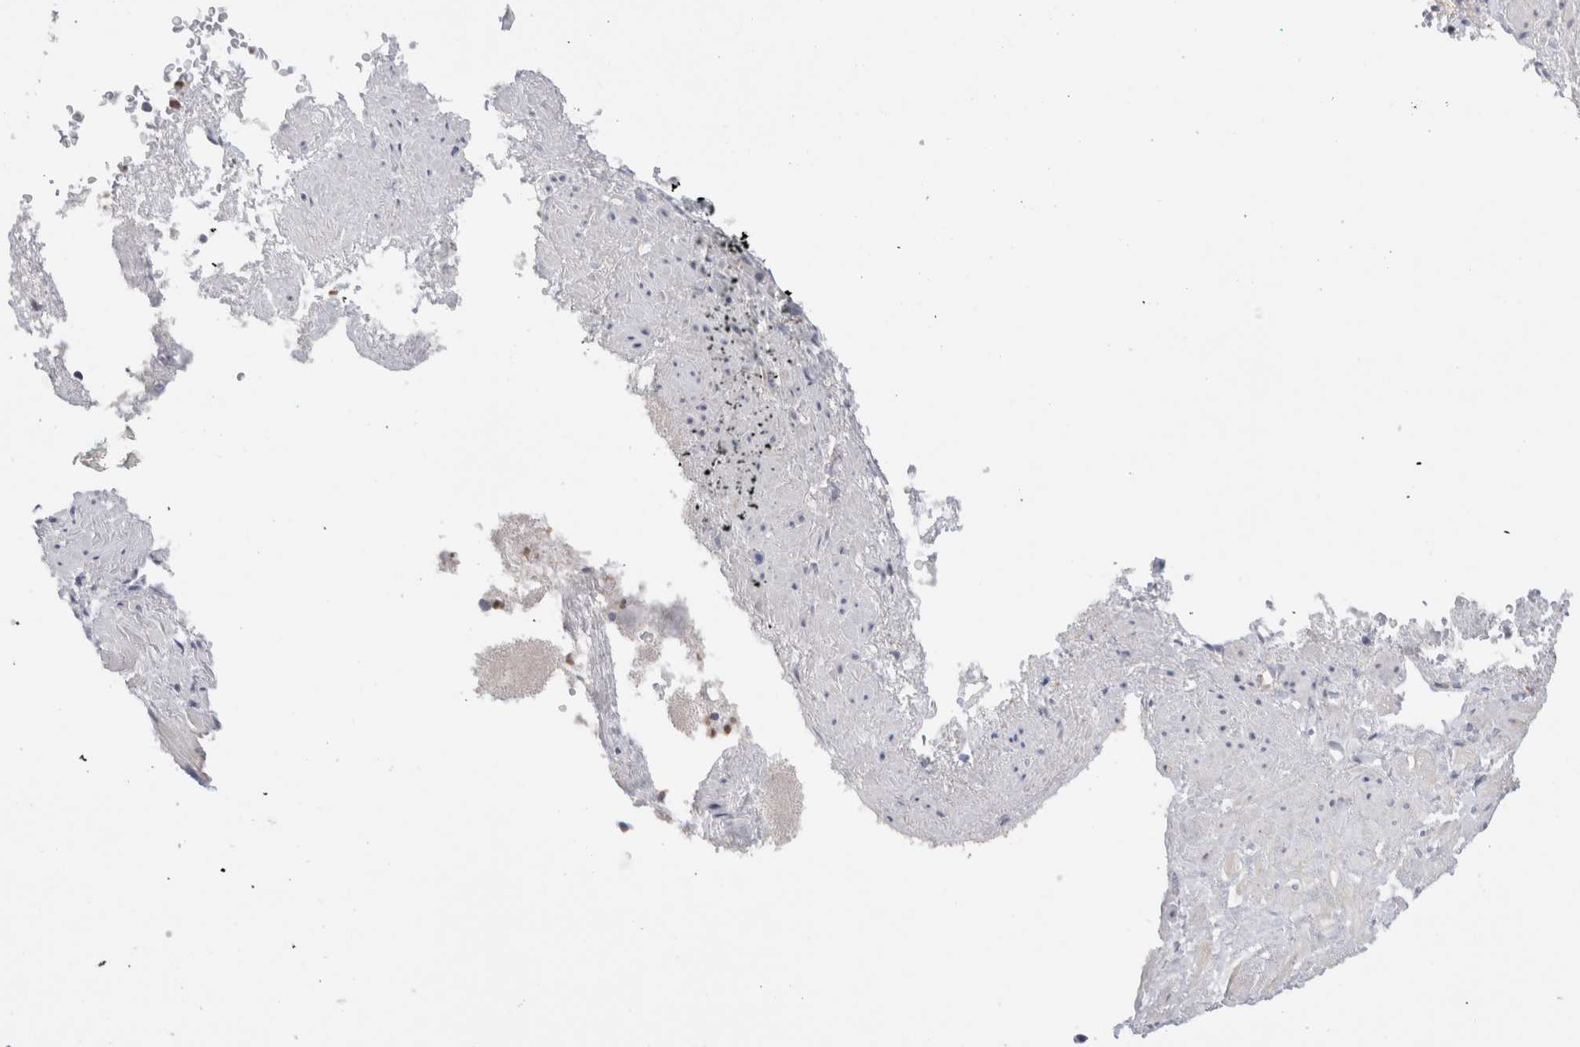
{"staining": {"intensity": "weak", "quantity": "<25%", "location": "cytoplasmic/membranous"}, "tissue": "adrenal gland", "cell_type": "Glandular cells", "image_type": "normal", "snomed": [{"axis": "morphology", "description": "Normal tissue, NOS"}, {"axis": "topography", "description": "Adrenal gland"}], "caption": "DAB immunohistochemical staining of benign human adrenal gland shows no significant staining in glandular cells.", "gene": "ADAM30", "patient": {"sex": "male", "age": 56}}